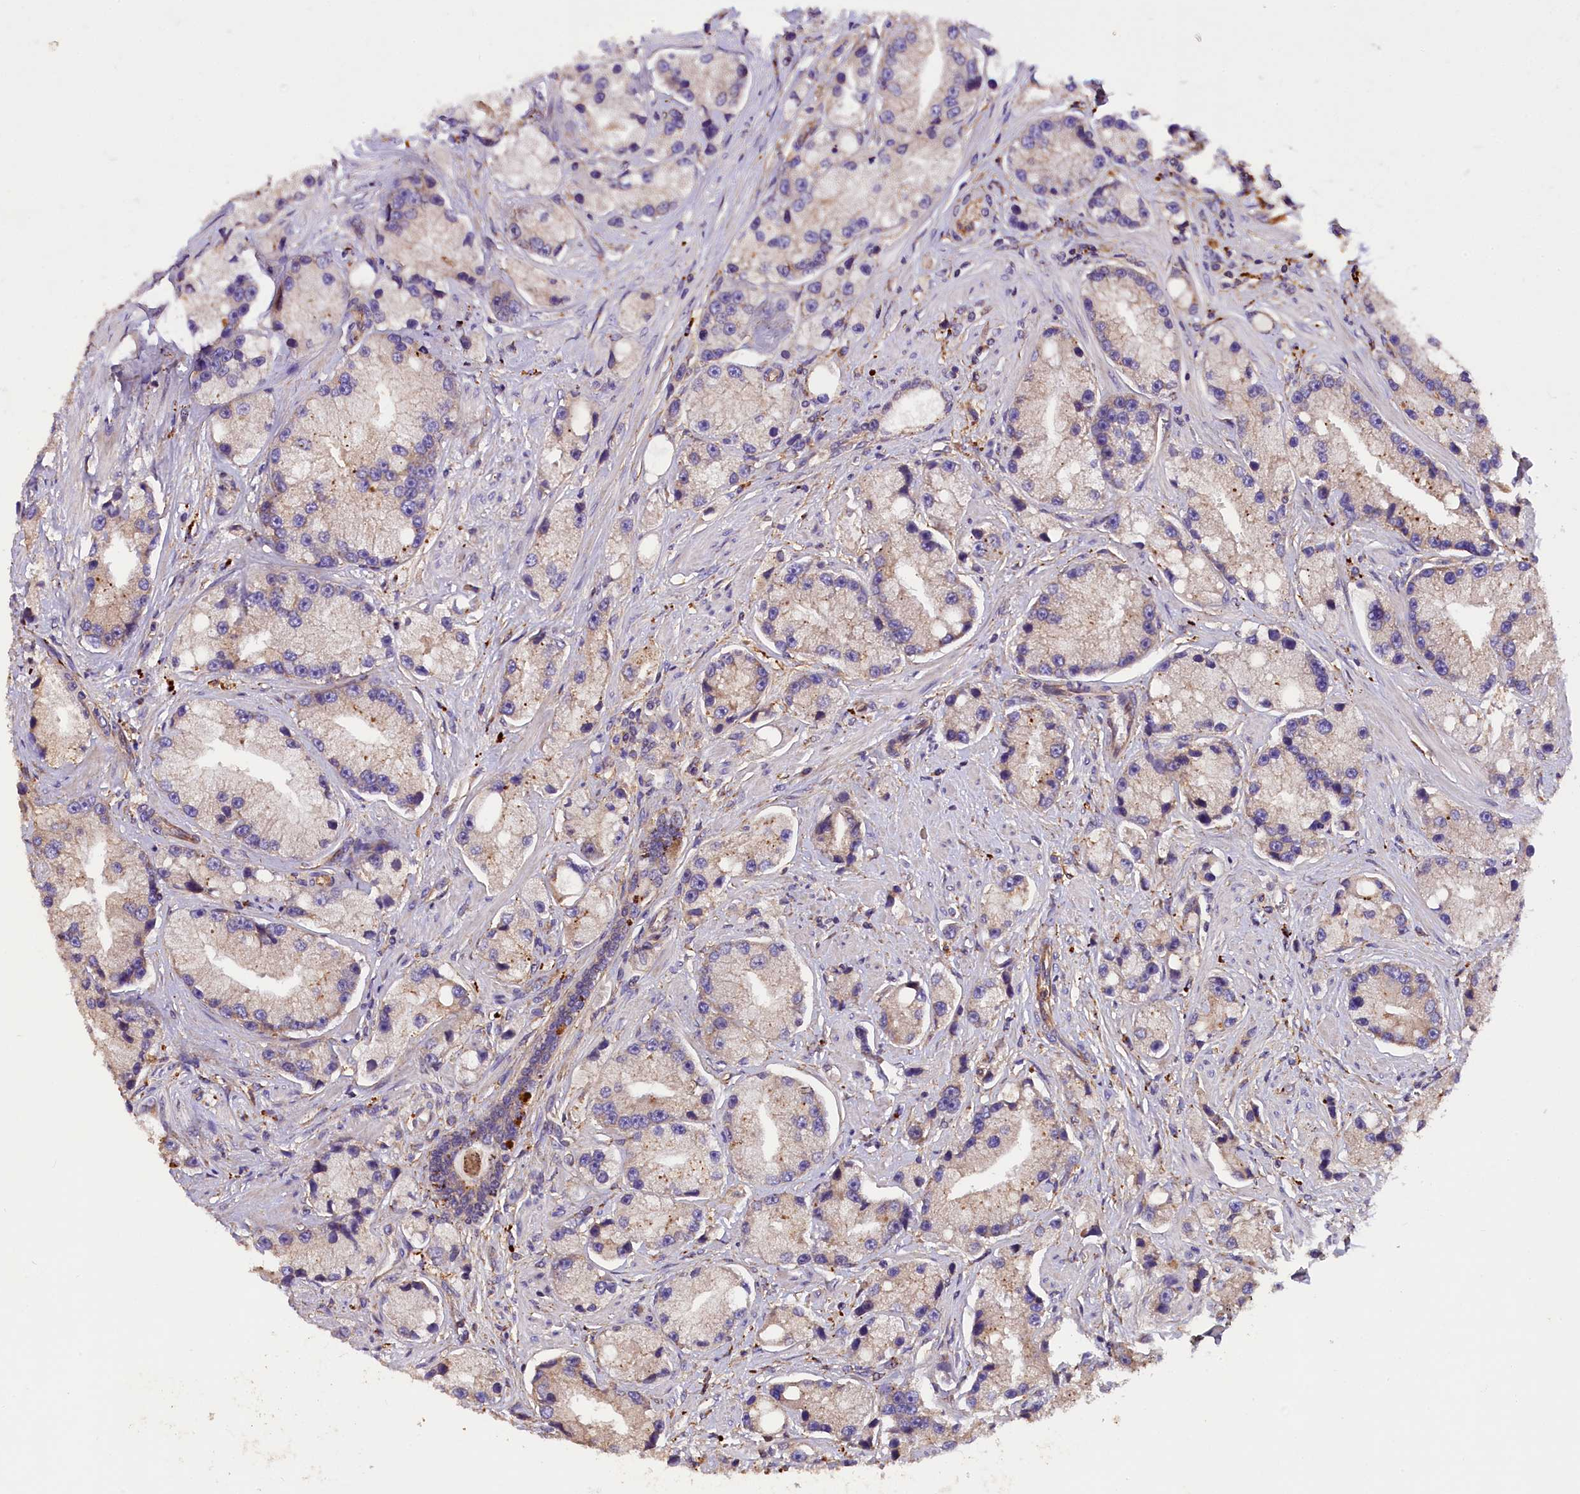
{"staining": {"intensity": "weak", "quantity": "<25%", "location": "cytoplasmic/membranous"}, "tissue": "prostate cancer", "cell_type": "Tumor cells", "image_type": "cancer", "snomed": [{"axis": "morphology", "description": "Adenocarcinoma, High grade"}, {"axis": "topography", "description": "Prostate"}], "caption": "Tumor cells are negative for protein expression in human prostate high-grade adenocarcinoma.", "gene": "ERMARD", "patient": {"sex": "male", "age": 74}}